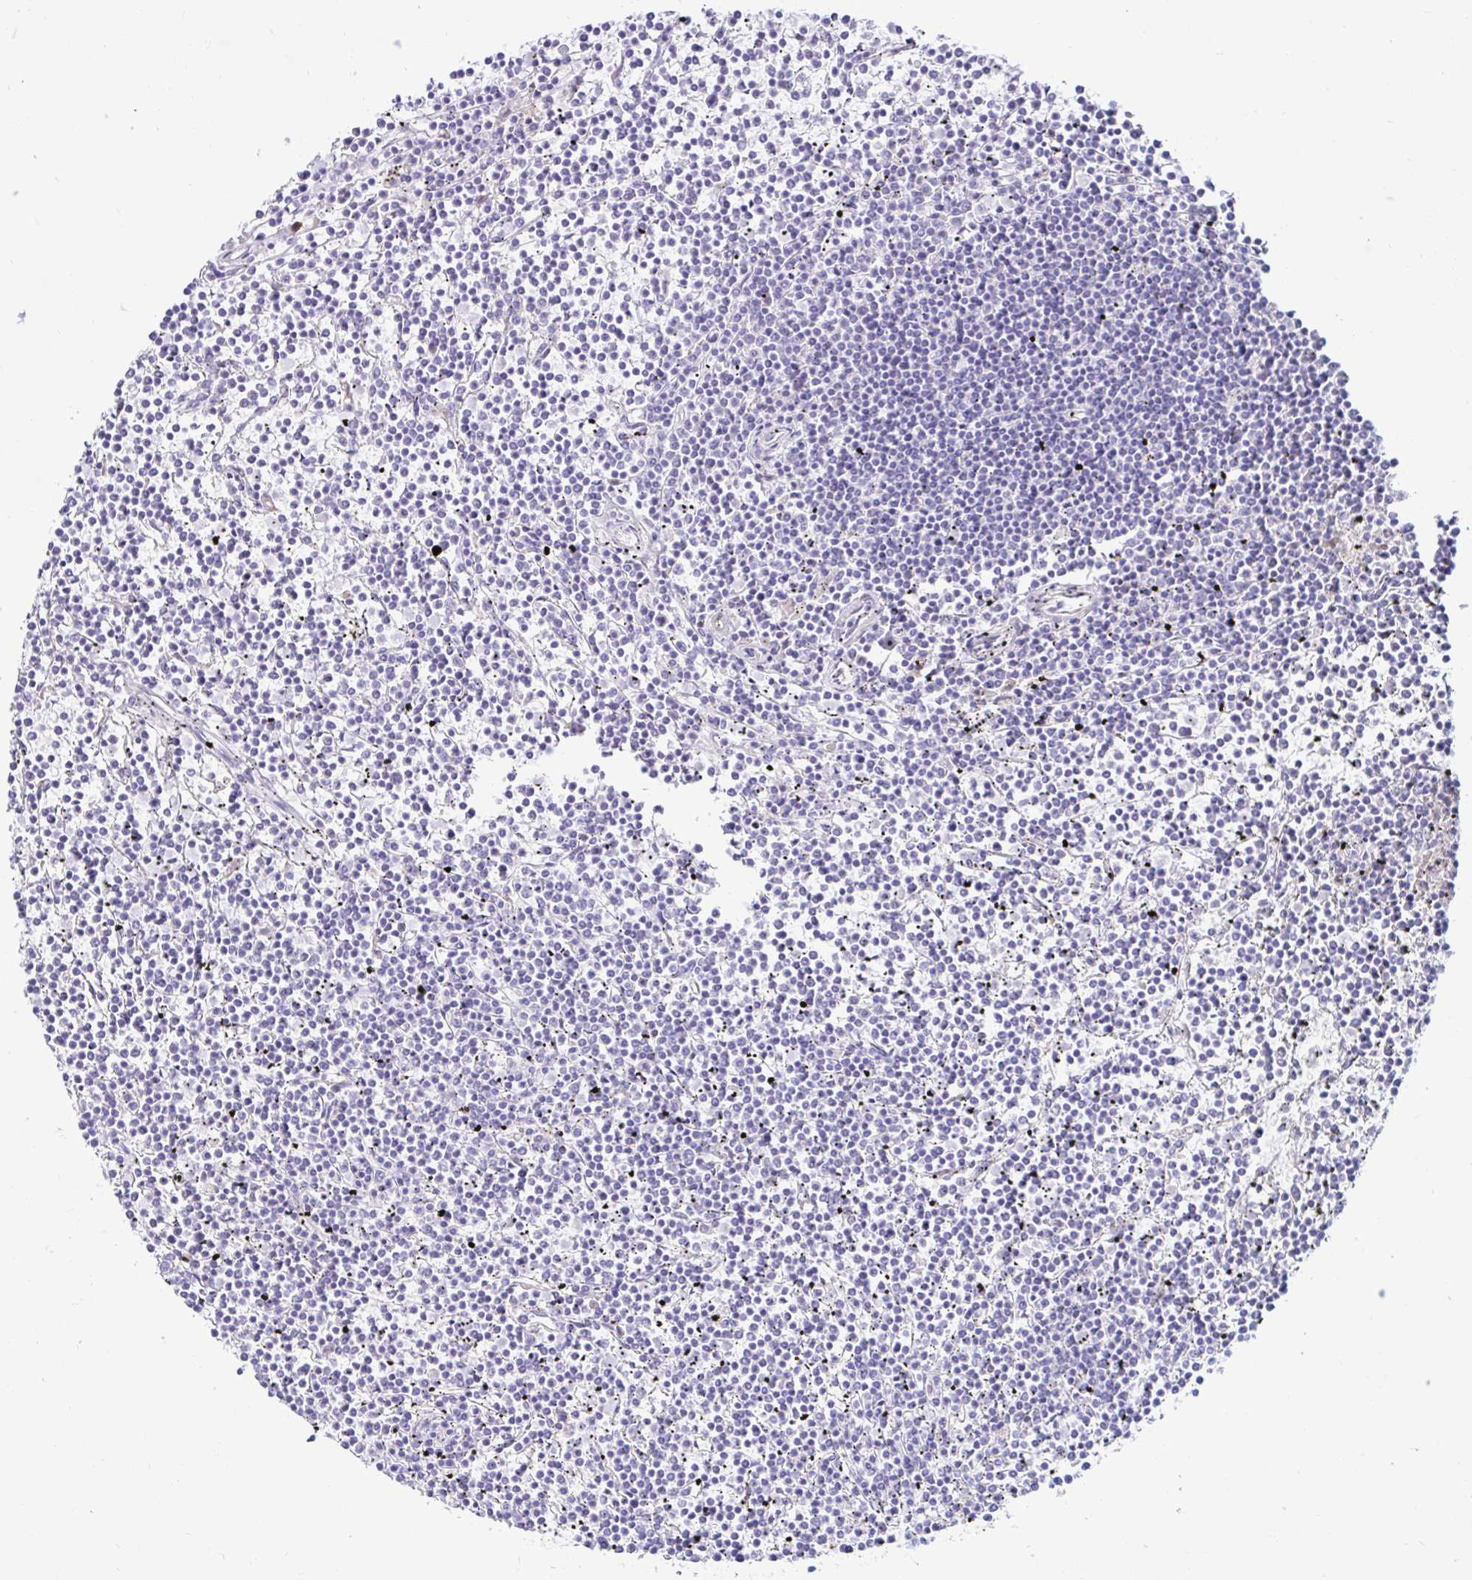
{"staining": {"intensity": "negative", "quantity": "none", "location": "none"}, "tissue": "lymphoma", "cell_type": "Tumor cells", "image_type": "cancer", "snomed": [{"axis": "morphology", "description": "Malignant lymphoma, non-Hodgkin's type, Low grade"}, {"axis": "topography", "description": "Spleen"}], "caption": "Histopathology image shows no protein positivity in tumor cells of malignant lymphoma, non-Hodgkin's type (low-grade) tissue.", "gene": "BEST1", "patient": {"sex": "female", "age": 19}}